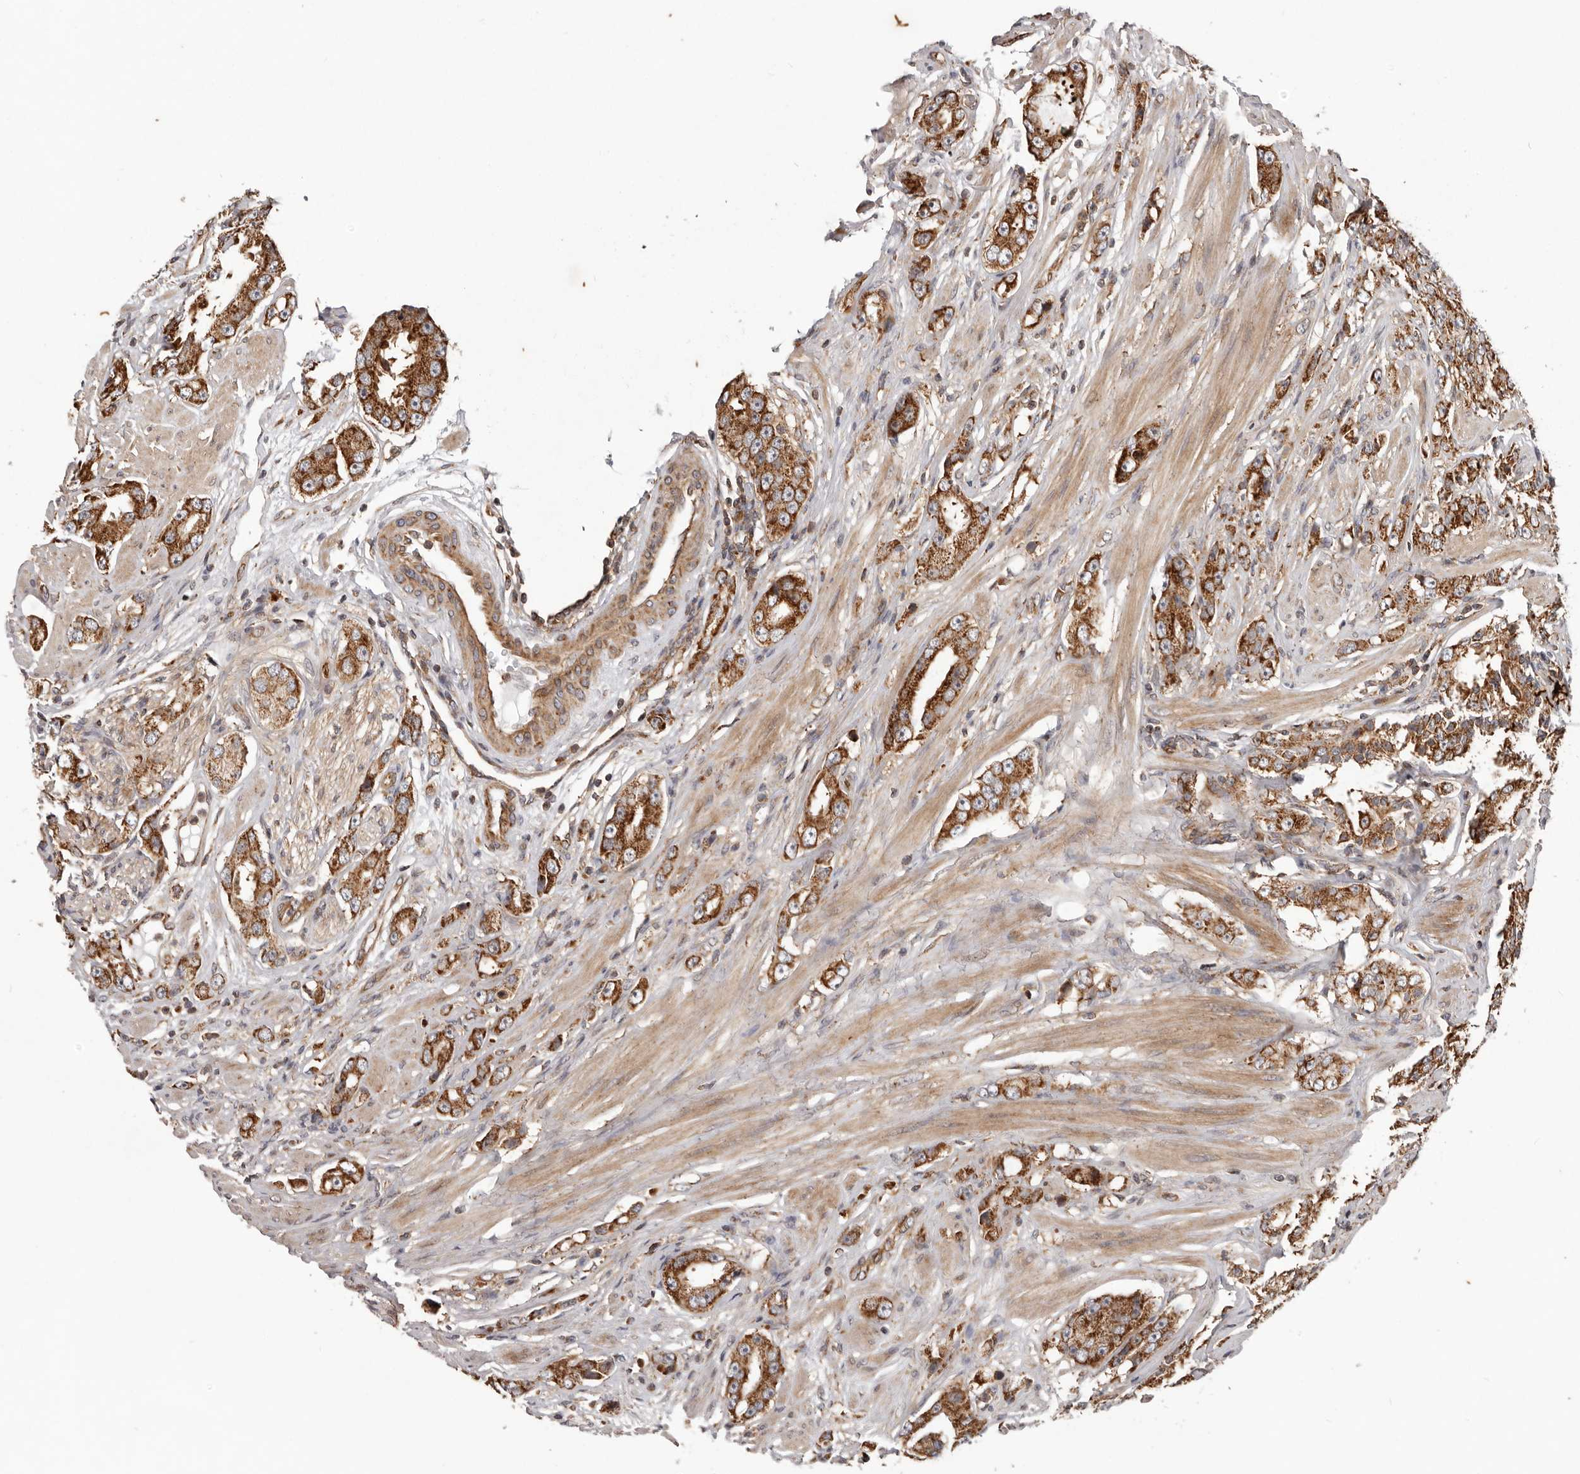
{"staining": {"intensity": "strong", "quantity": ">75%", "location": "cytoplasmic/membranous"}, "tissue": "prostate cancer", "cell_type": "Tumor cells", "image_type": "cancer", "snomed": [{"axis": "morphology", "description": "Adenocarcinoma, Medium grade"}, {"axis": "topography", "description": "Prostate"}], "caption": "Medium-grade adenocarcinoma (prostate) tissue exhibits strong cytoplasmic/membranous expression in approximately >75% of tumor cells", "gene": "MRPS10", "patient": {"sex": "male", "age": 53}}